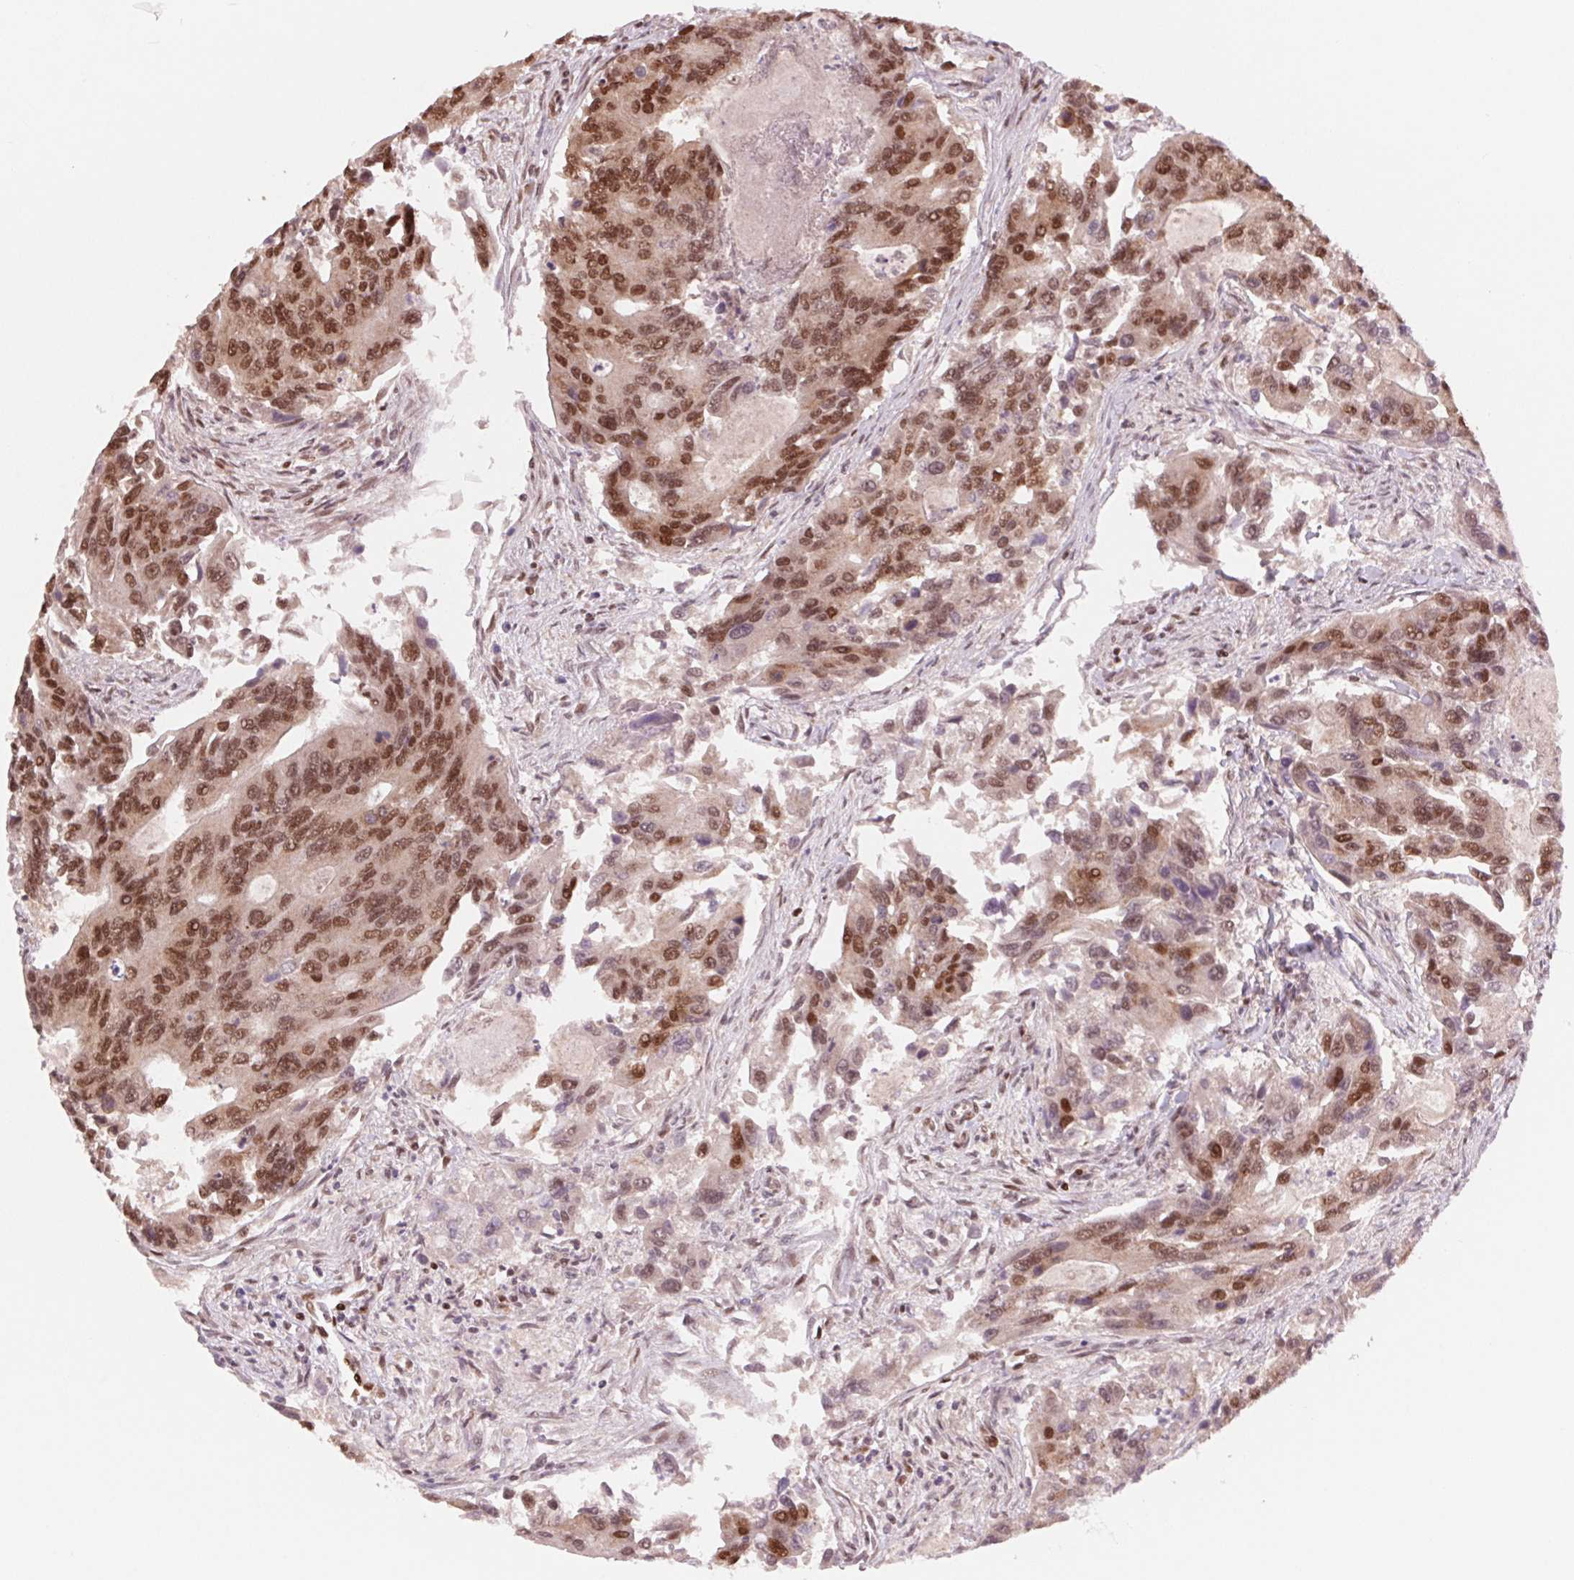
{"staining": {"intensity": "strong", "quantity": ">75%", "location": "nuclear"}, "tissue": "colorectal cancer", "cell_type": "Tumor cells", "image_type": "cancer", "snomed": [{"axis": "morphology", "description": "Adenocarcinoma, NOS"}, {"axis": "topography", "description": "Colon"}], "caption": "Strong nuclear positivity is appreciated in approximately >75% of tumor cells in adenocarcinoma (colorectal).", "gene": "TTLL9", "patient": {"sex": "female", "age": 67}}